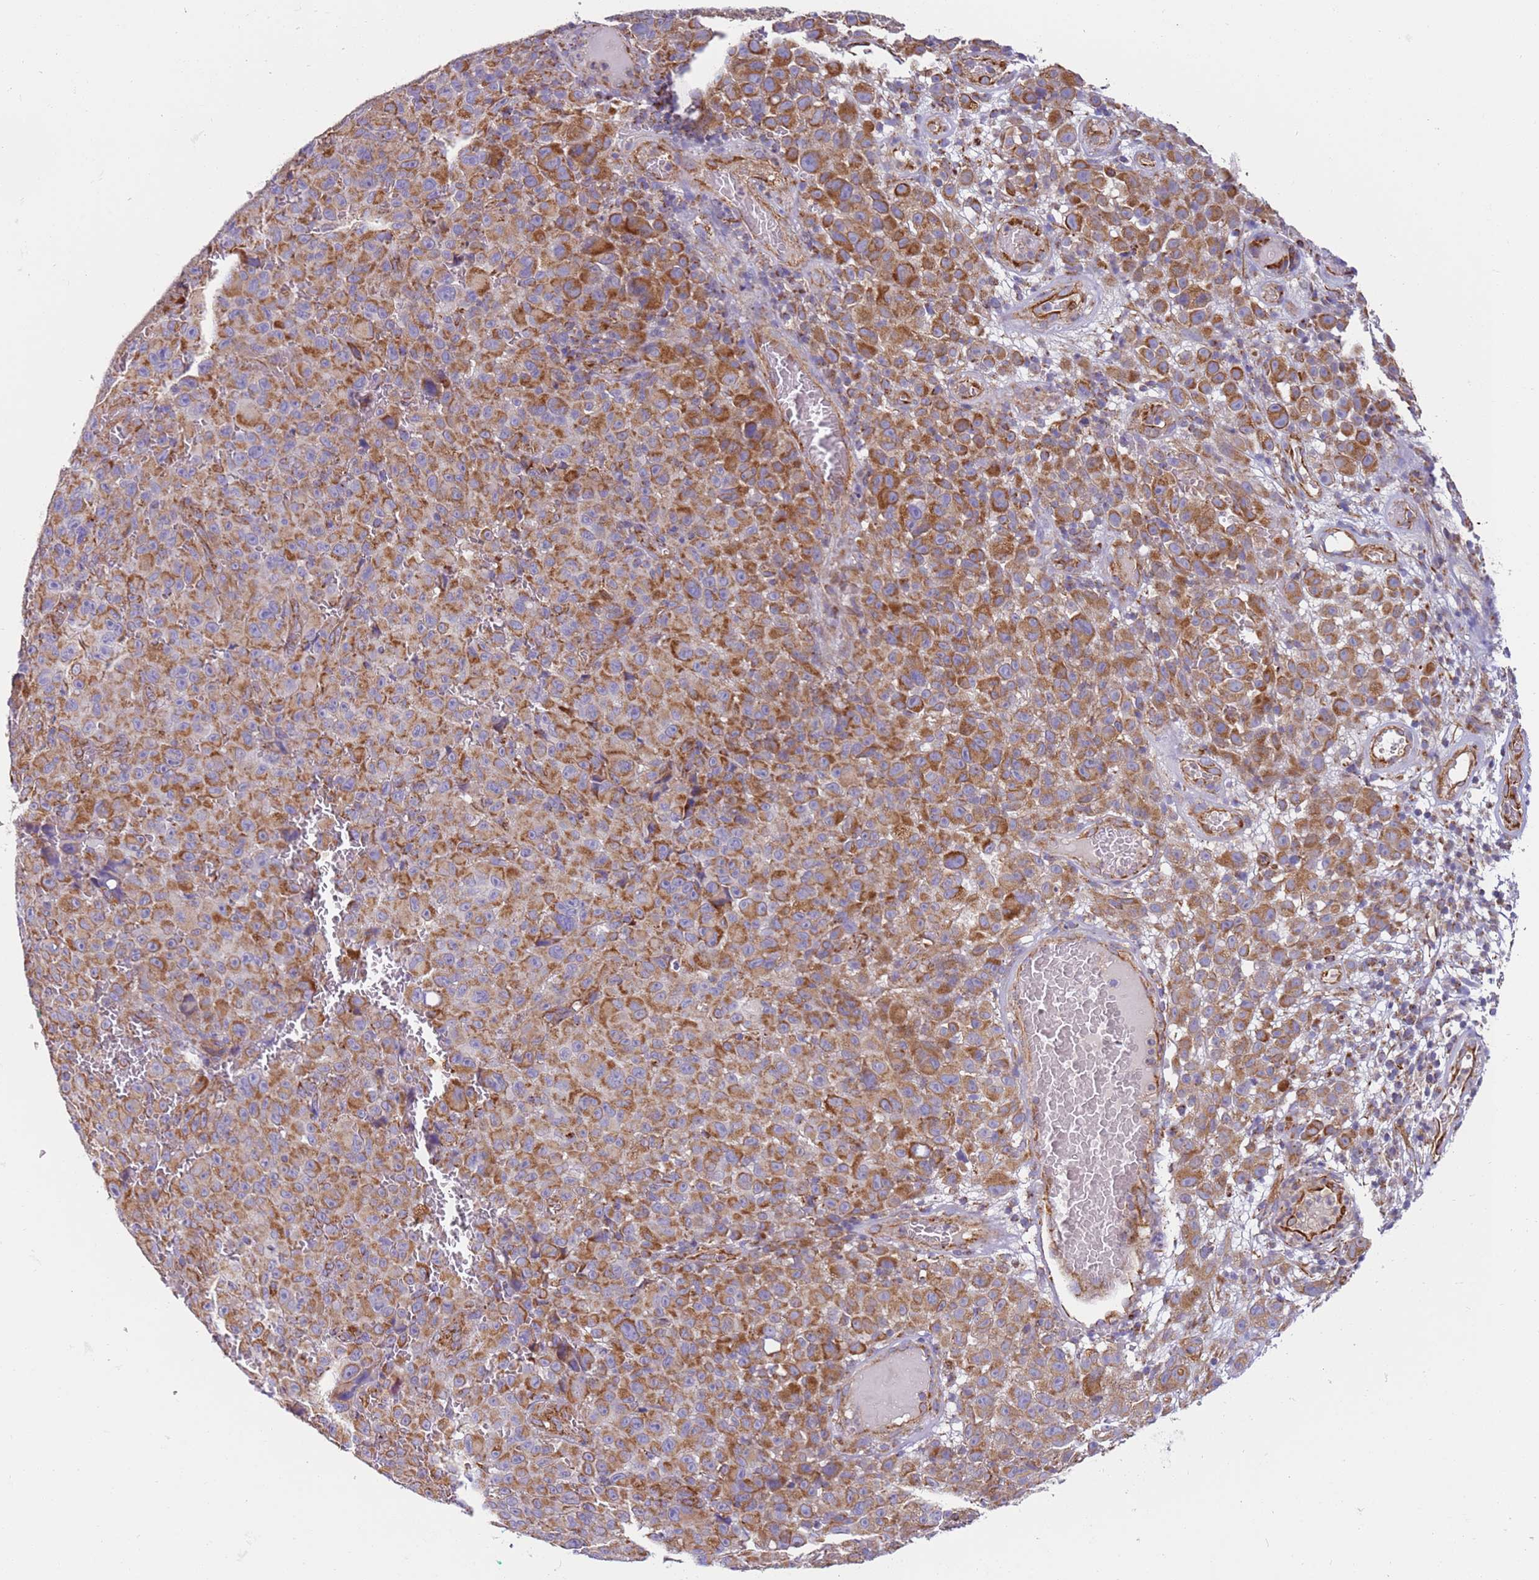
{"staining": {"intensity": "moderate", "quantity": ">75%", "location": "cytoplasmic/membranous"}, "tissue": "melanoma", "cell_type": "Tumor cells", "image_type": "cancer", "snomed": [{"axis": "morphology", "description": "Malignant melanoma, NOS"}, {"axis": "topography", "description": "Skin"}], "caption": "IHC (DAB) staining of human malignant melanoma shows moderate cytoplasmic/membranous protein expression in about >75% of tumor cells.", "gene": "MRPL20", "patient": {"sex": "female", "age": 82}}